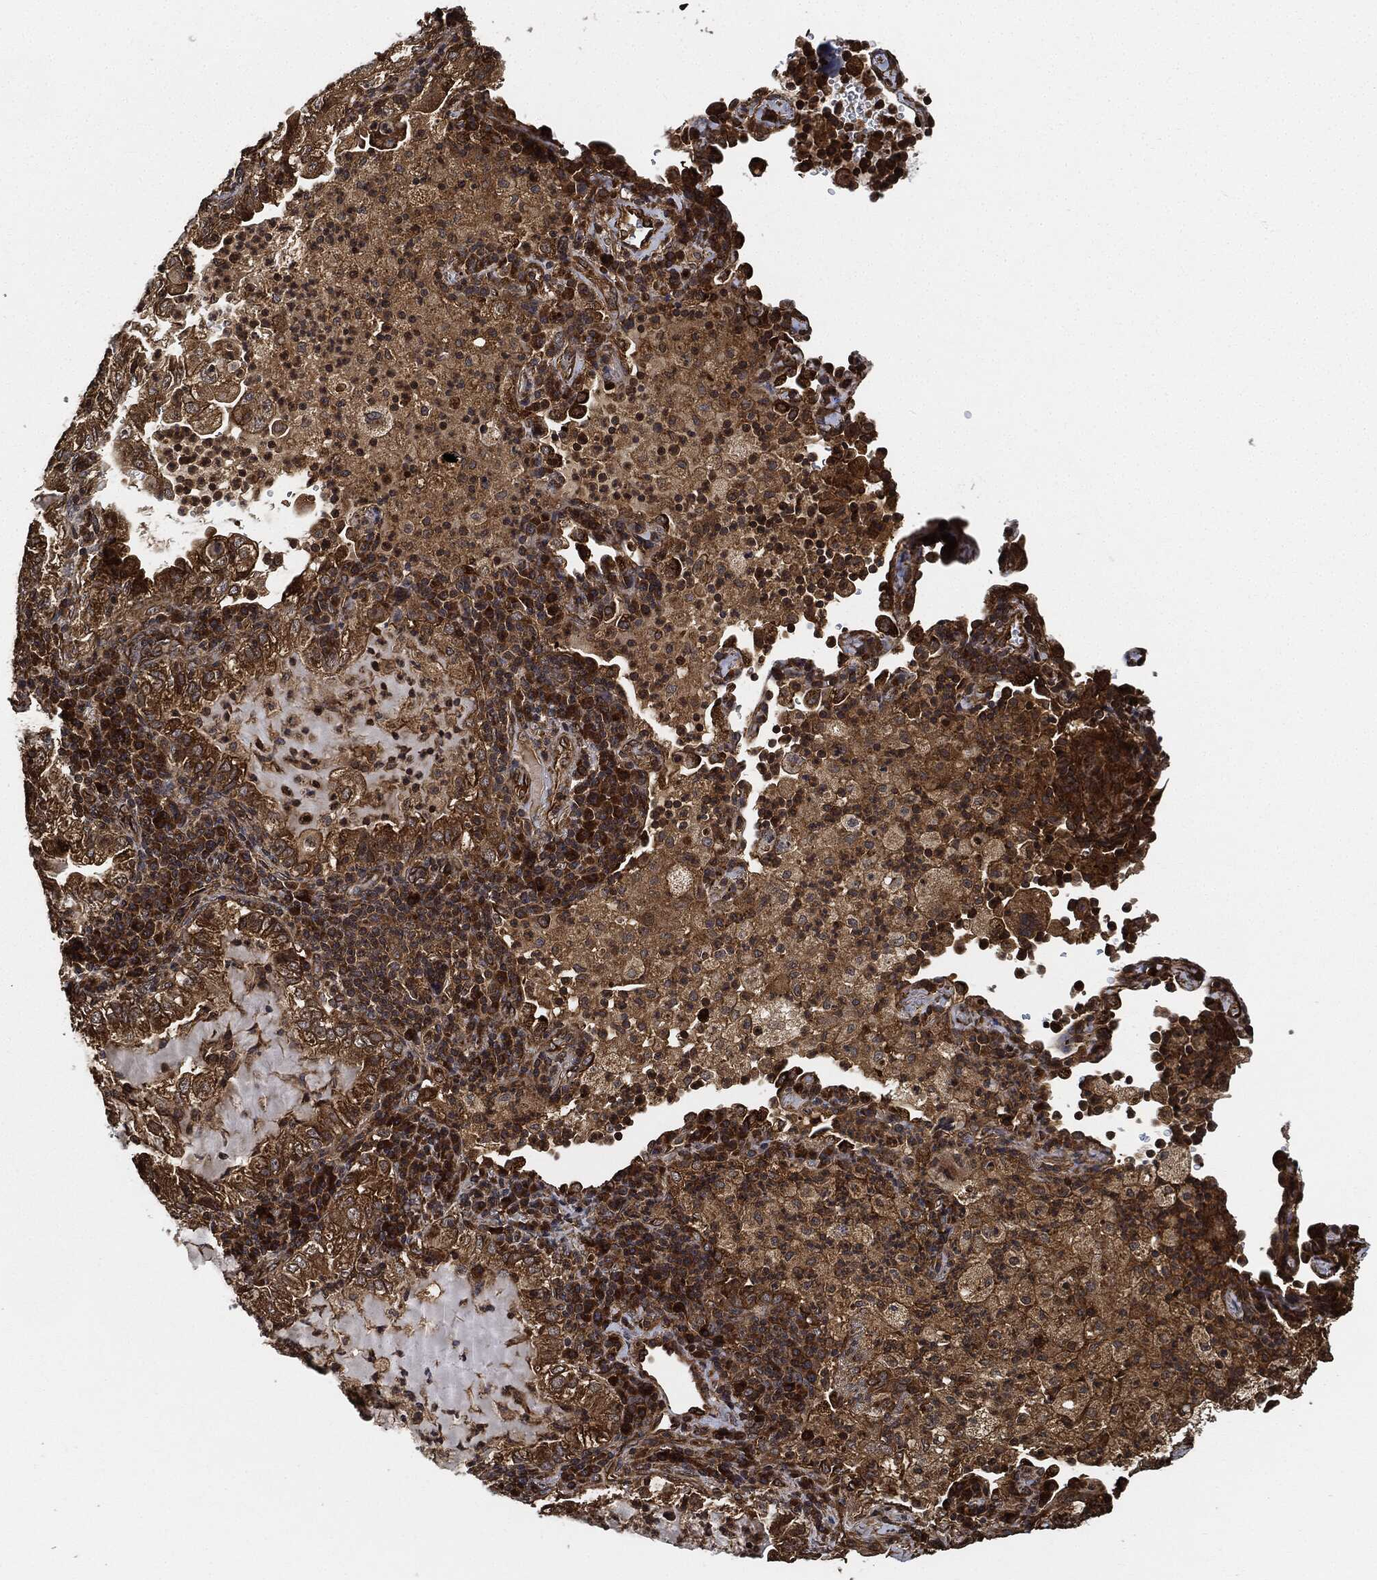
{"staining": {"intensity": "strong", "quantity": ">75%", "location": "cytoplasmic/membranous"}, "tissue": "lung cancer", "cell_type": "Tumor cells", "image_type": "cancer", "snomed": [{"axis": "morphology", "description": "Adenocarcinoma, NOS"}, {"axis": "topography", "description": "Lung"}], "caption": "Strong cytoplasmic/membranous positivity for a protein is present in approximately >75% of tumor cells of lung adenocarcinoma using immunohistochemistry (IHC).", "gene": "CEP290", "patient": {"sex": "female", "age": 73}}